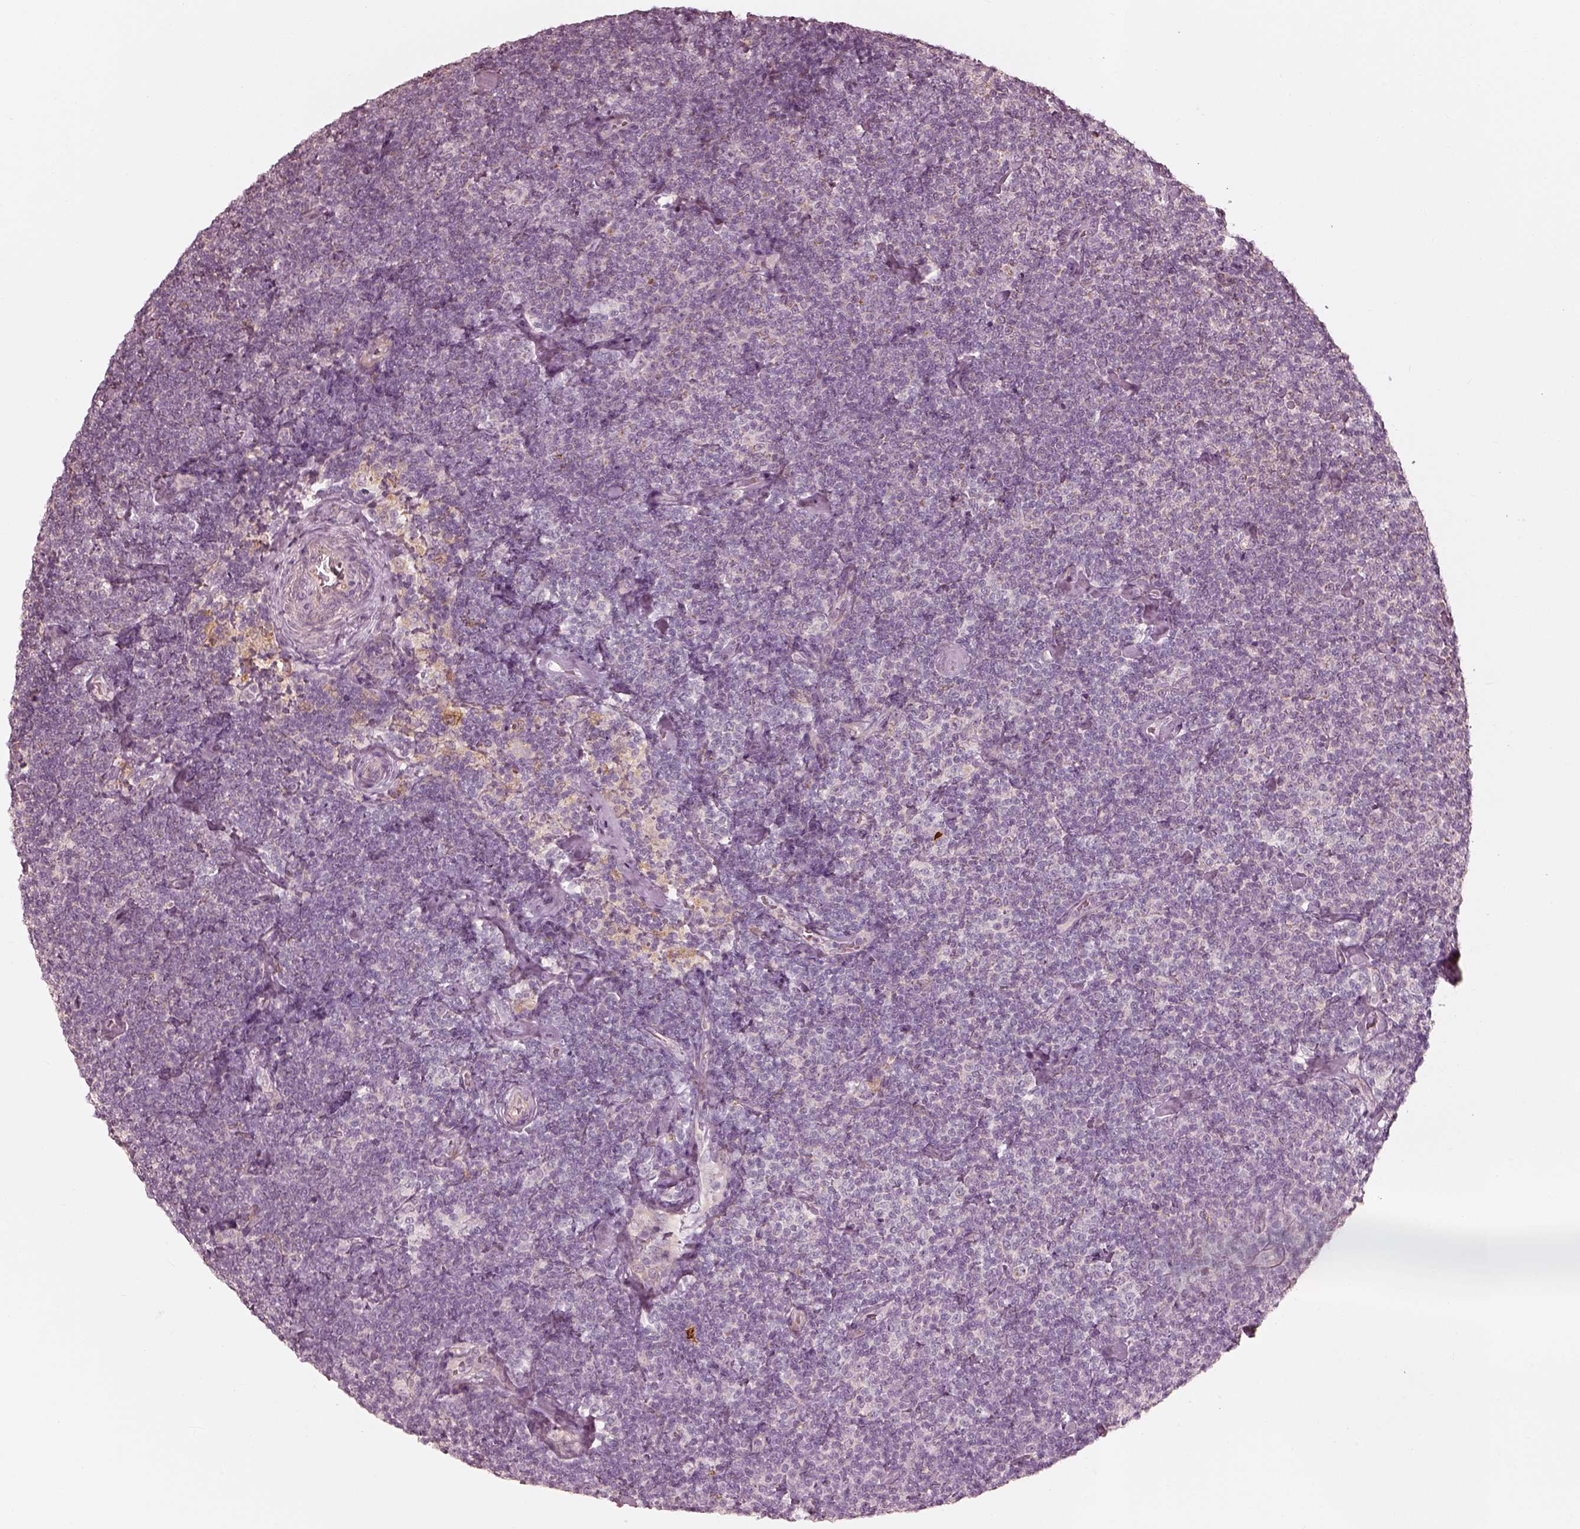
{"staining": {"intensity": "negative", "quantity": "none", "location": "none"}, "tissue": "lymphoma", "cell_type": "Tumor cells", "image_type": "cancer", "snomed": [{"axis": "morphology", "description": "Malignant lymphoma, non-Hodgkin's type, Low grade"}, {"axis": "topography", "description": "Lymph node"}], "caption": "Protein analysis of malignant lymphoma, non-Hodgkin's type (low-grade) reveals no significant expression in tumor cells.", "gene": "WLS", "patient": {"sex": "male", "age": 81}}